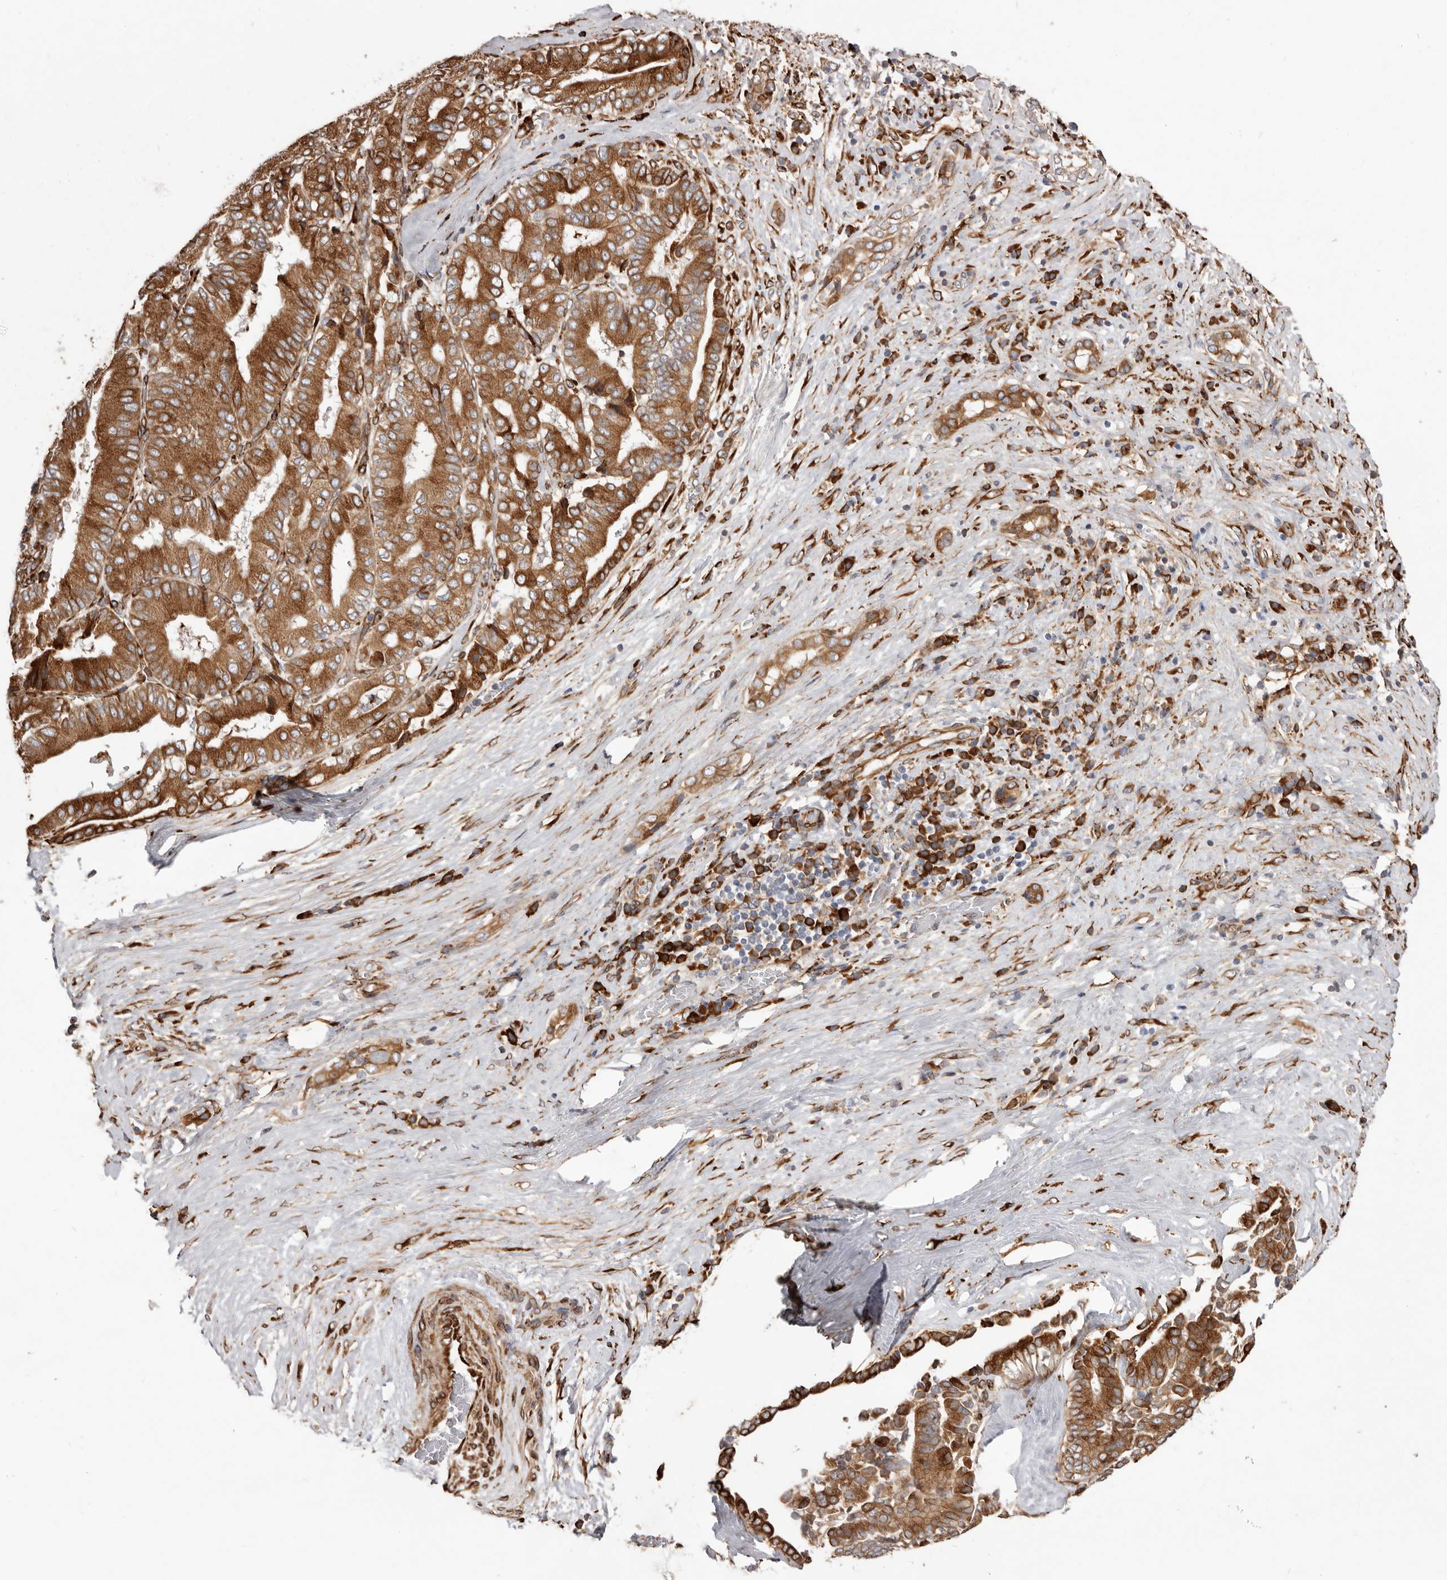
{"staining": {"intensity": "moderate", "quantity": ">75%", "location": "cytoplasmic/membranous"}, "tissue": "liver cancer", "cell_type": "Tumor cells", "image_type": "cancer", "snomed": [{"axis": "morphology", "description": "Cholangiocarcinoma"}, {"axis": "topography", "description": "Liver"}], "caption": "Immunohistochemical staining of human liver cholangiocarcinoma shows medium levels of moderate cytoplasmic/membranous expression in about >75% of tumor cells.", "gene": "WDTC1", "patient": {"sex": "female", "age": 75}}